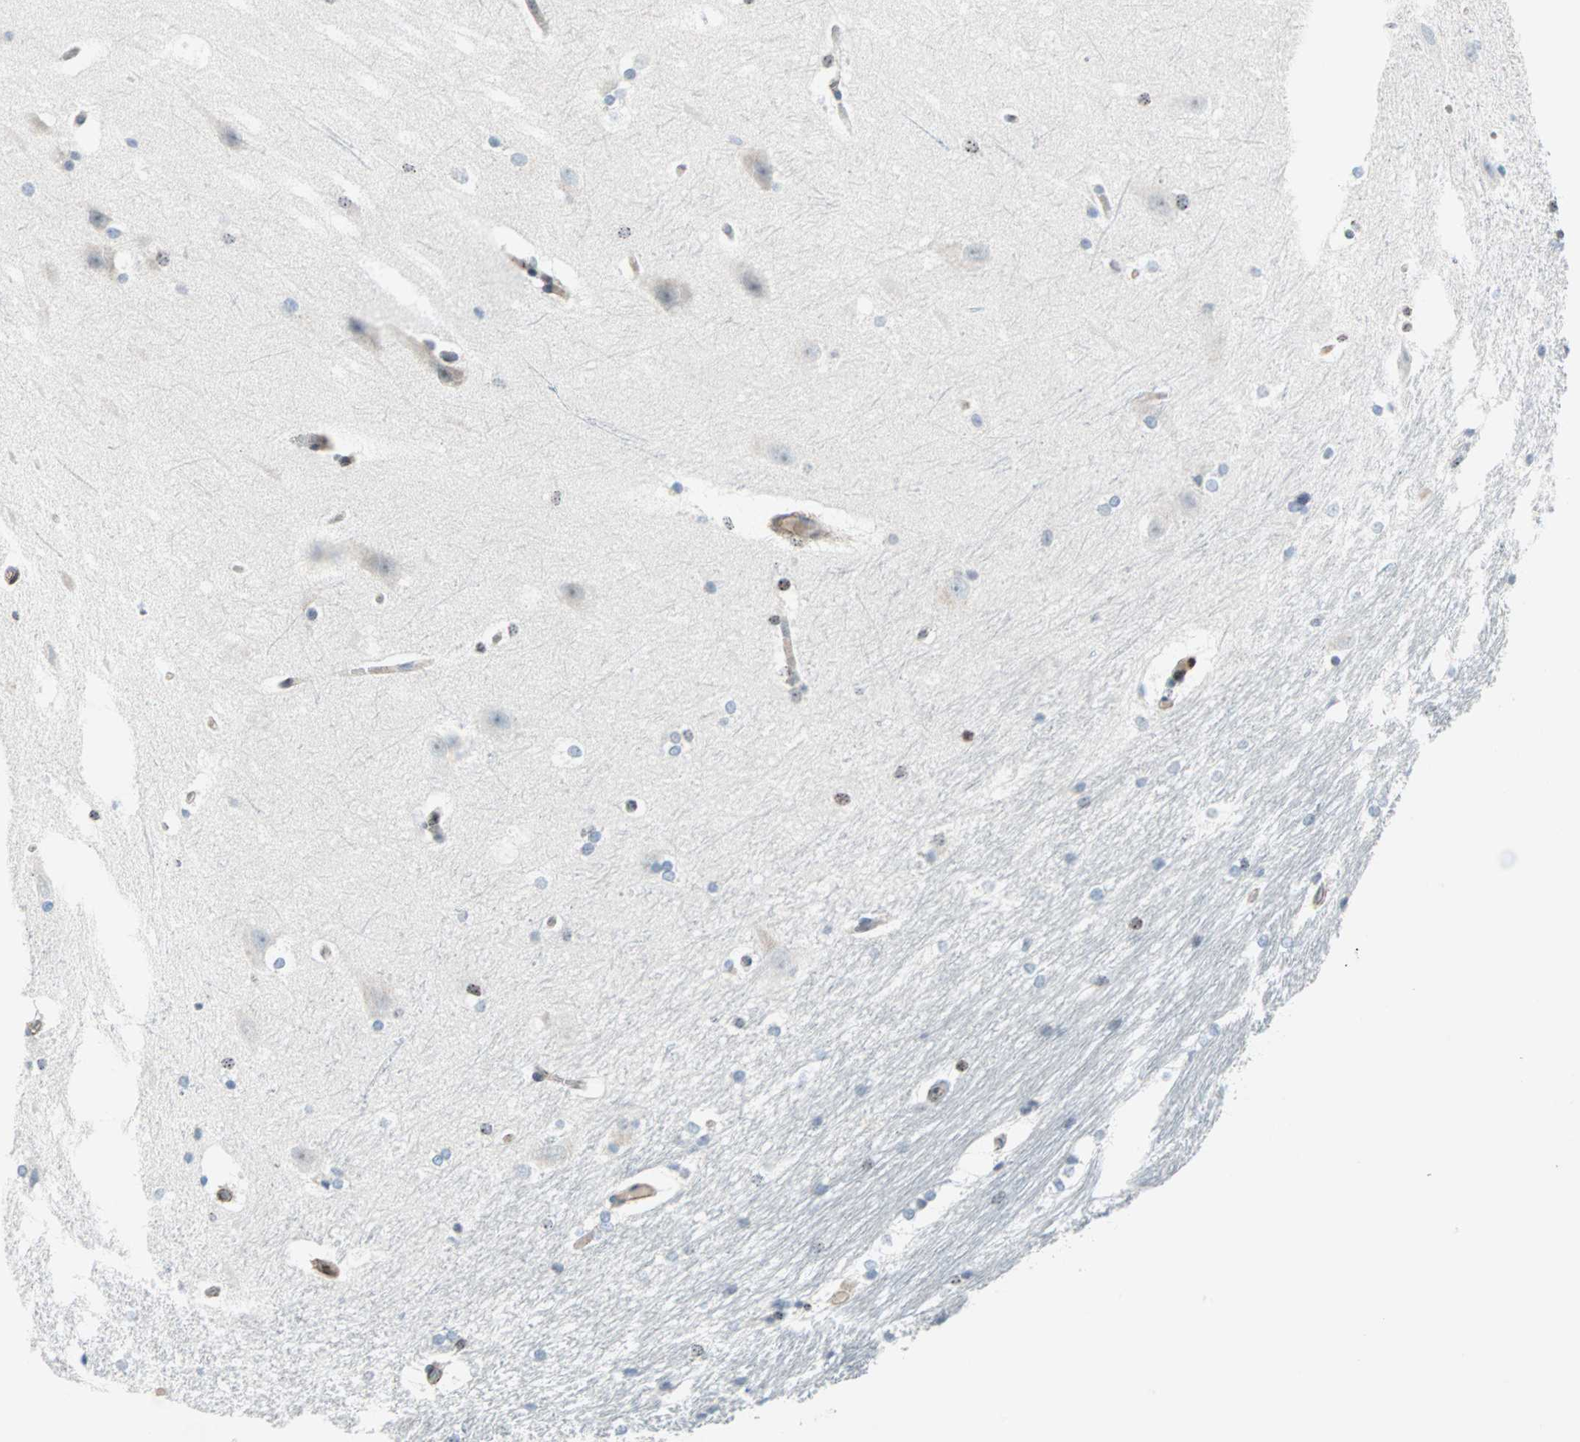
{"staining": {"intensity": "weak", "quantity": "<25%", "location": "nuclear"}, "tissue": "hippocampus", "cell_type": "Glial cells", "image_type": "normal", "snomed": [{"axis": "morphology", "description": "Normal tissue, NOS"}, {"axis": "topography", "description": "Hippocampus"}], "caption": "Immunohistochemistry (IHC) photomicrograph of unremarkable hippocampus: hippocampus stained with DAB (3,3'-diaminobenzidine) demonstrates no significant protein expression in glial cells. (Immunohistochemistry (IHC), brightfield microscopy, high magnification).", "gene": "CENPA", "patient": {"sex": "female", "age": 19}}